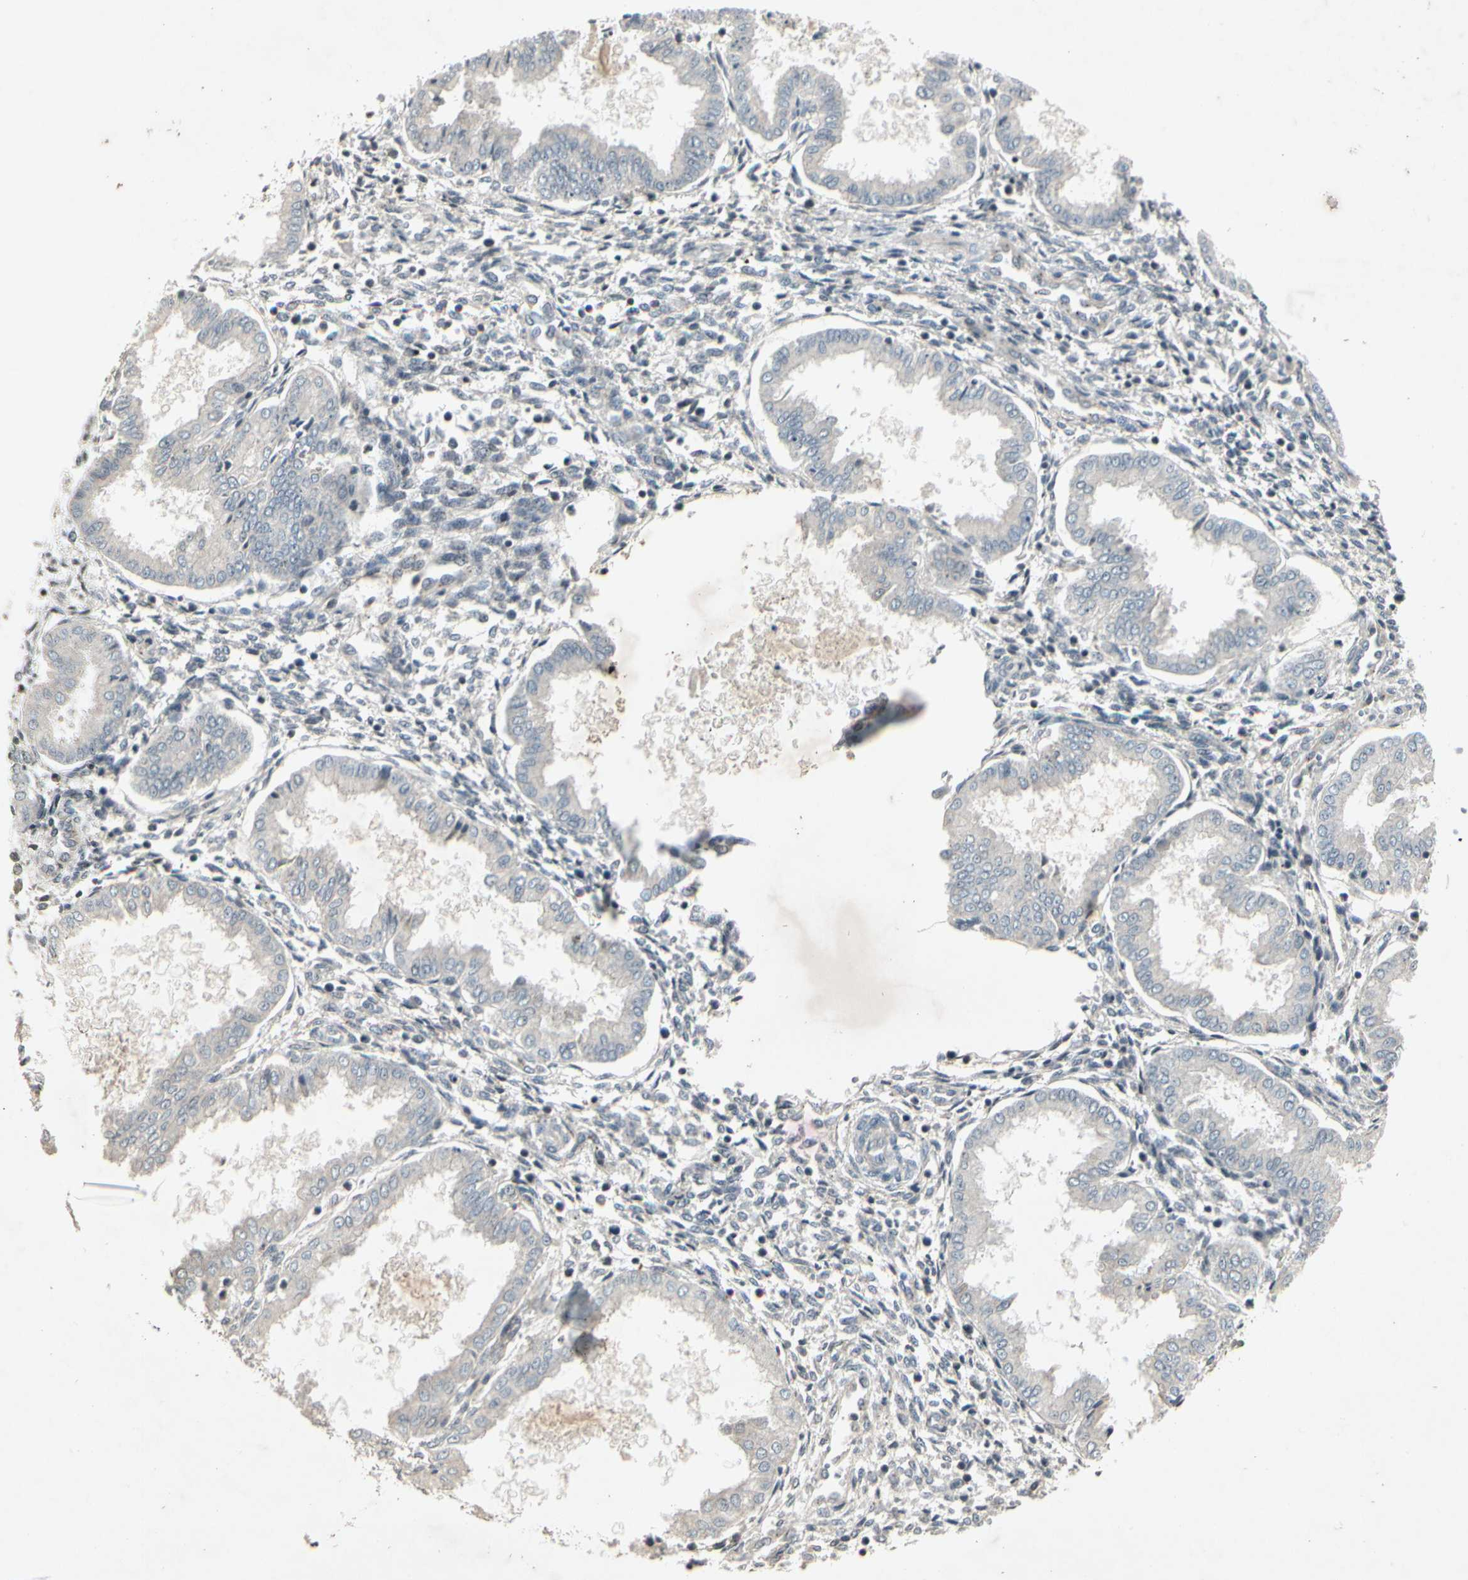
{"staining": {"intensity": "weak", "quantity": "25%-75%", "location": "cytoplasmic/membranous"}, "tissue": "endometrium", "cell_type": "Cells in endometrial stroma", "image_type": "normal", "snomed": [{"axis": "morphology", "description": "Normal tissue, NOS"}, {"axis": "topography", "description": "Endometrium"}], "caption": "The photomicrograph shows staining of benign endometrium, revealing weak cytoplasmic/membranous protein positivity (brown color) within cells in endometrial stroma. The staining was performed using DAB (3,3'-diaminobenzidine) to visualize the protein expression in brown, while the nuclei were stained in blue with hematoxylin (Magnification: 20x).", "gene": "TEK", "patient": {"sex": "female", "age": 33}}